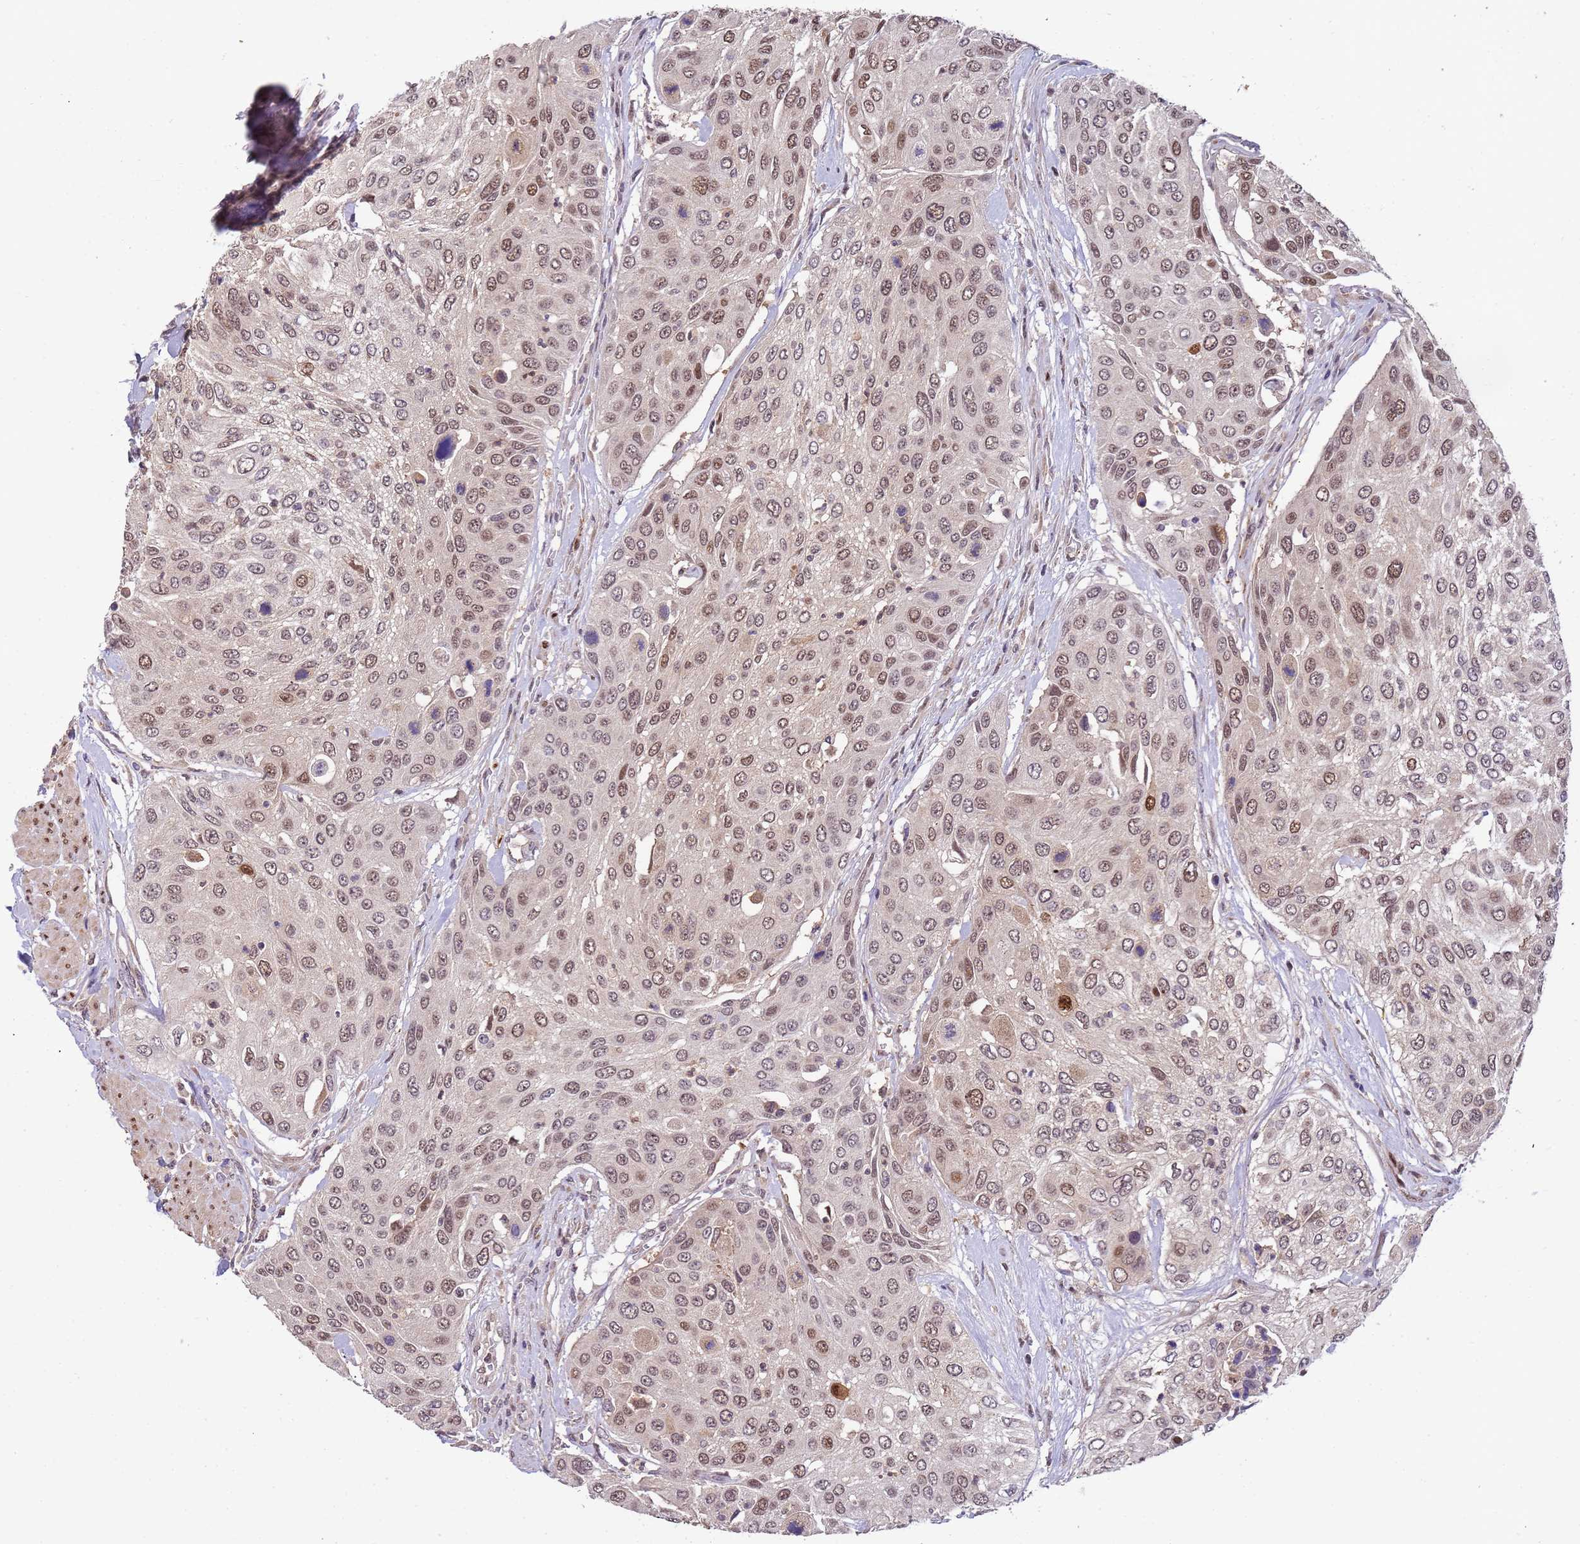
{"staining": {"intensity": "moderate", "quantity": "25%-75%", "location": "nuclear"}, "tissue": "urothelial cancer", "cell_type": "Tumor cells", "image_type": "cancer", "snomed": [{"axis": "morphology", "description": "Urothelial carcinoma, High grade"}, {"axis": "topography", "description": "Urinary bladder"}], "caption": "A medium amount of moderate nuclear expression is identified in approximately 25%-75% of tumor cells in urothelial carcinoma (high-grade) tissue. The protein is stained brown, and the nuclei are stained in blue (DAB (3,3'-diaminobenzidine) IHC with brightfield microscopy, high magnification).", "gene": "ZBTB5", "patient": {"sex": "female", "age": 79}}